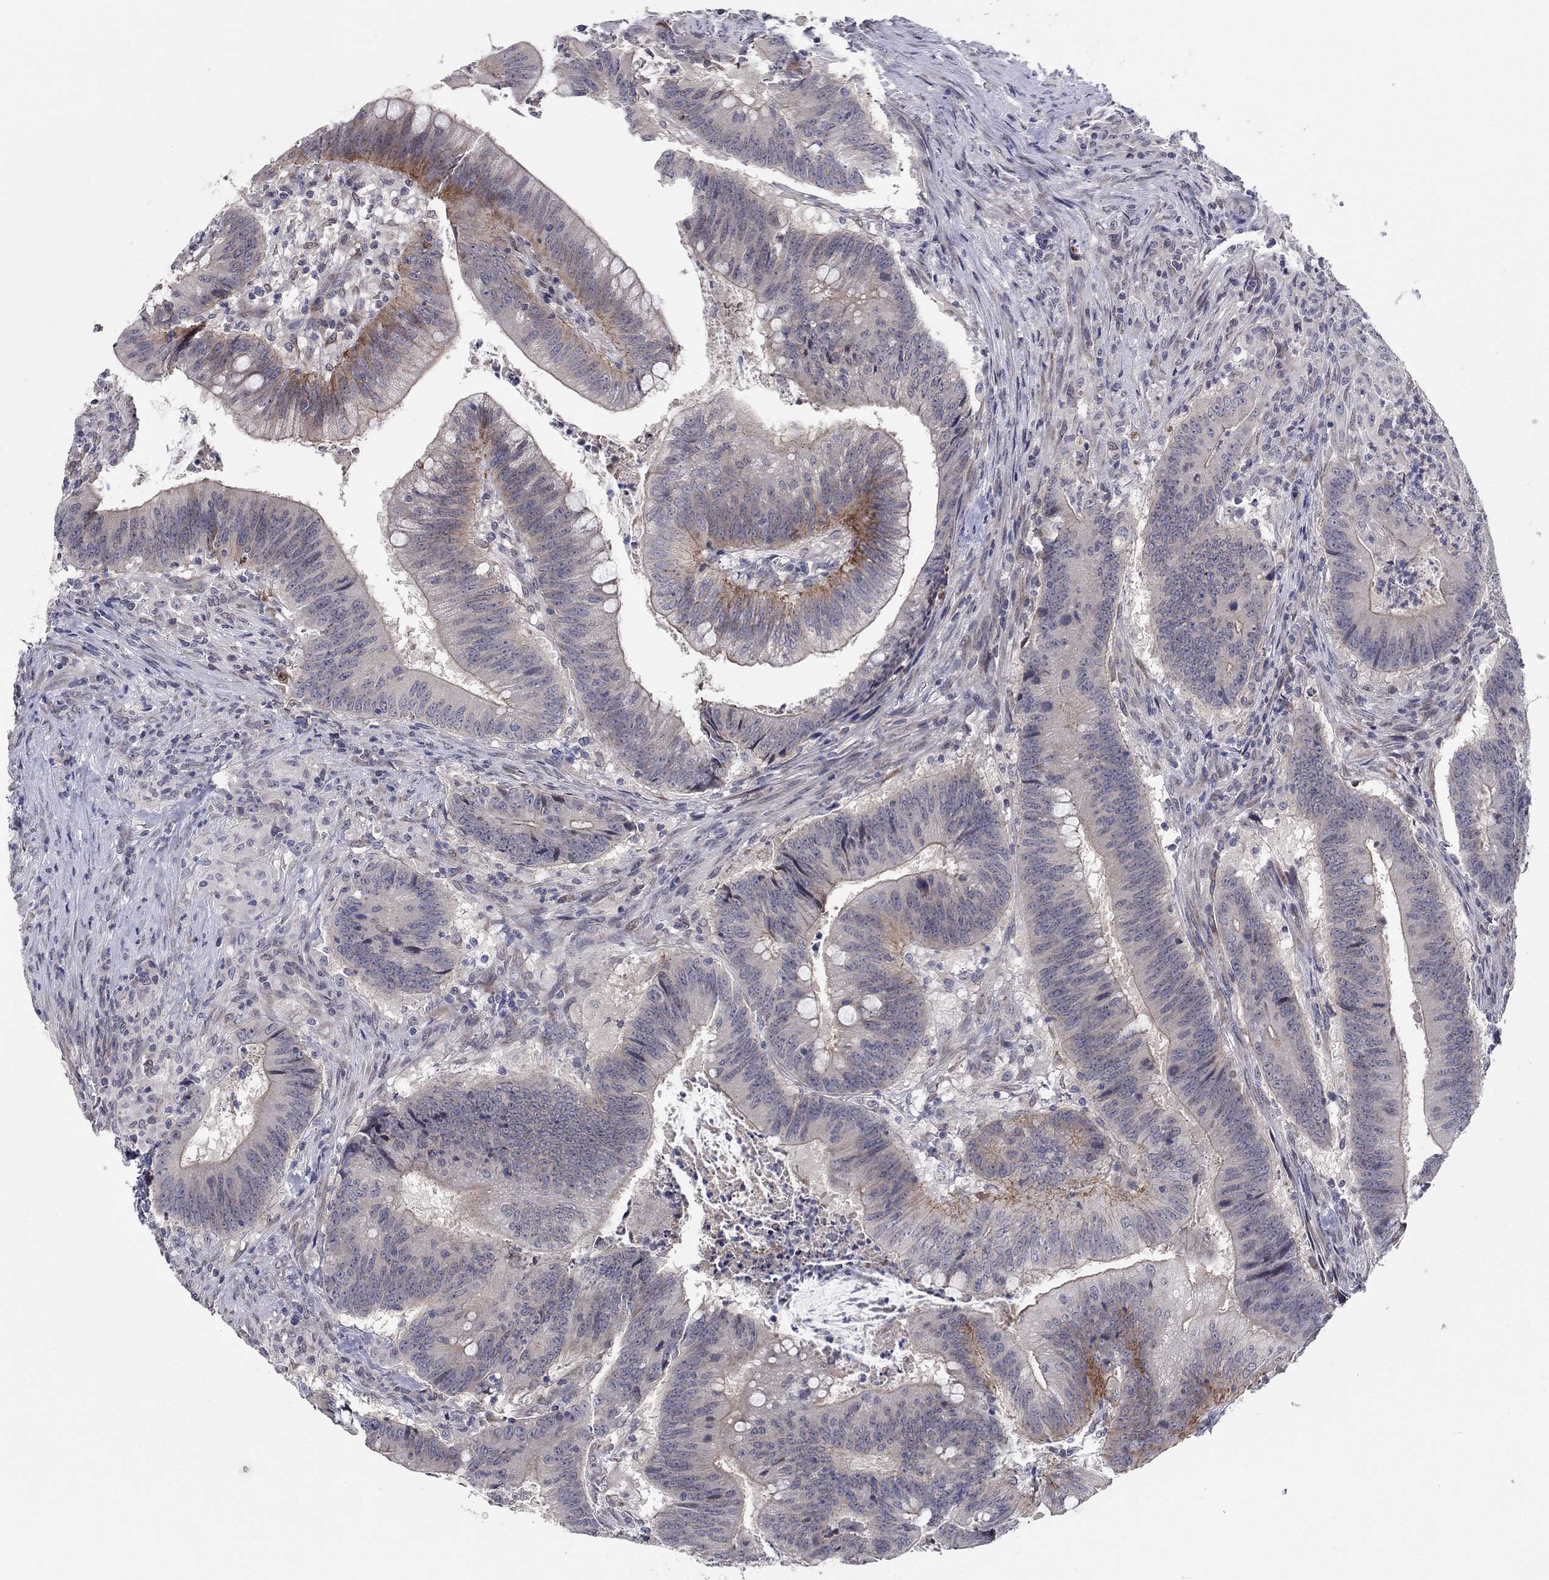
{"staining": {"intensity": "moderate", "quantity": "<25%", "location": "cytoplasmic/membranous"}, "tissue": "colorectal cancer", "cell_type": "Tumor cells", "image_type": "cancer", "snomed": [{"axis": "morphology", "description": "Adenocarcinoma, NOS"}, {"axis": "topography", "description": "Colon"}], "caption": "Moderate cytoplasmic/membranous positivity is present in about <25% of tumor cells in colorectal cancer.", "gene": "CETN3", "patient": {"sex": "female", "age": 87}}